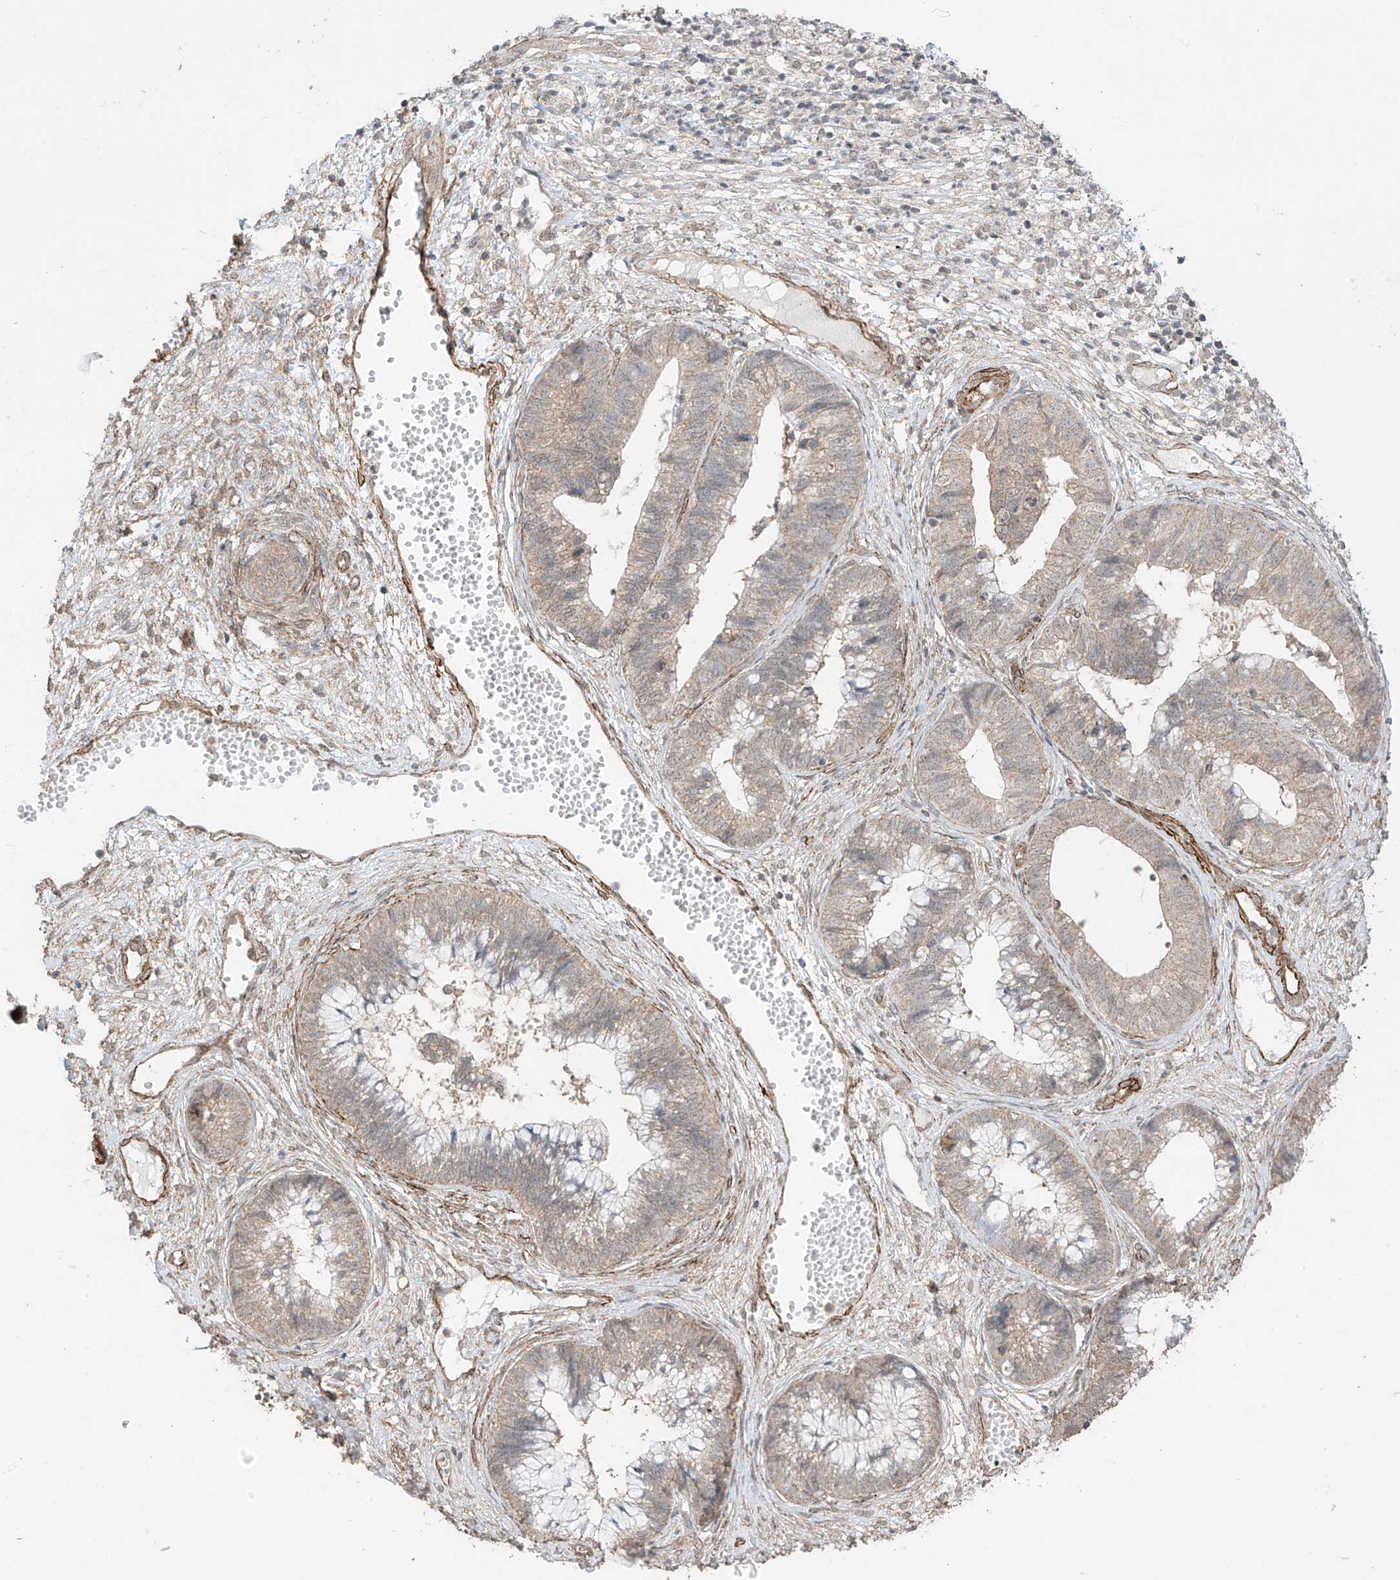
{"staining": {"intensity": "weak", "quantity": "<25%", "location": "cytoplasmic/membranous"}, "tissue": "cervical cancer", "cell_type": "Tumor cells", "image_type": "cancer", "snomed": [{"axis": "morphology", "description": "Adenocarcinoma, NOS"}, {"axis": "topography", "description": "Cervix"}], "caption": "The histopathology image shows no significant positivity in tumor cells of cervical adenocarcinoma. The staining is performed using DAB brown chromogen with nuclei counter-stained in using hematoxylin.", "gene": "TTLL5", "patient": {"sex": "female", "age": 44}}